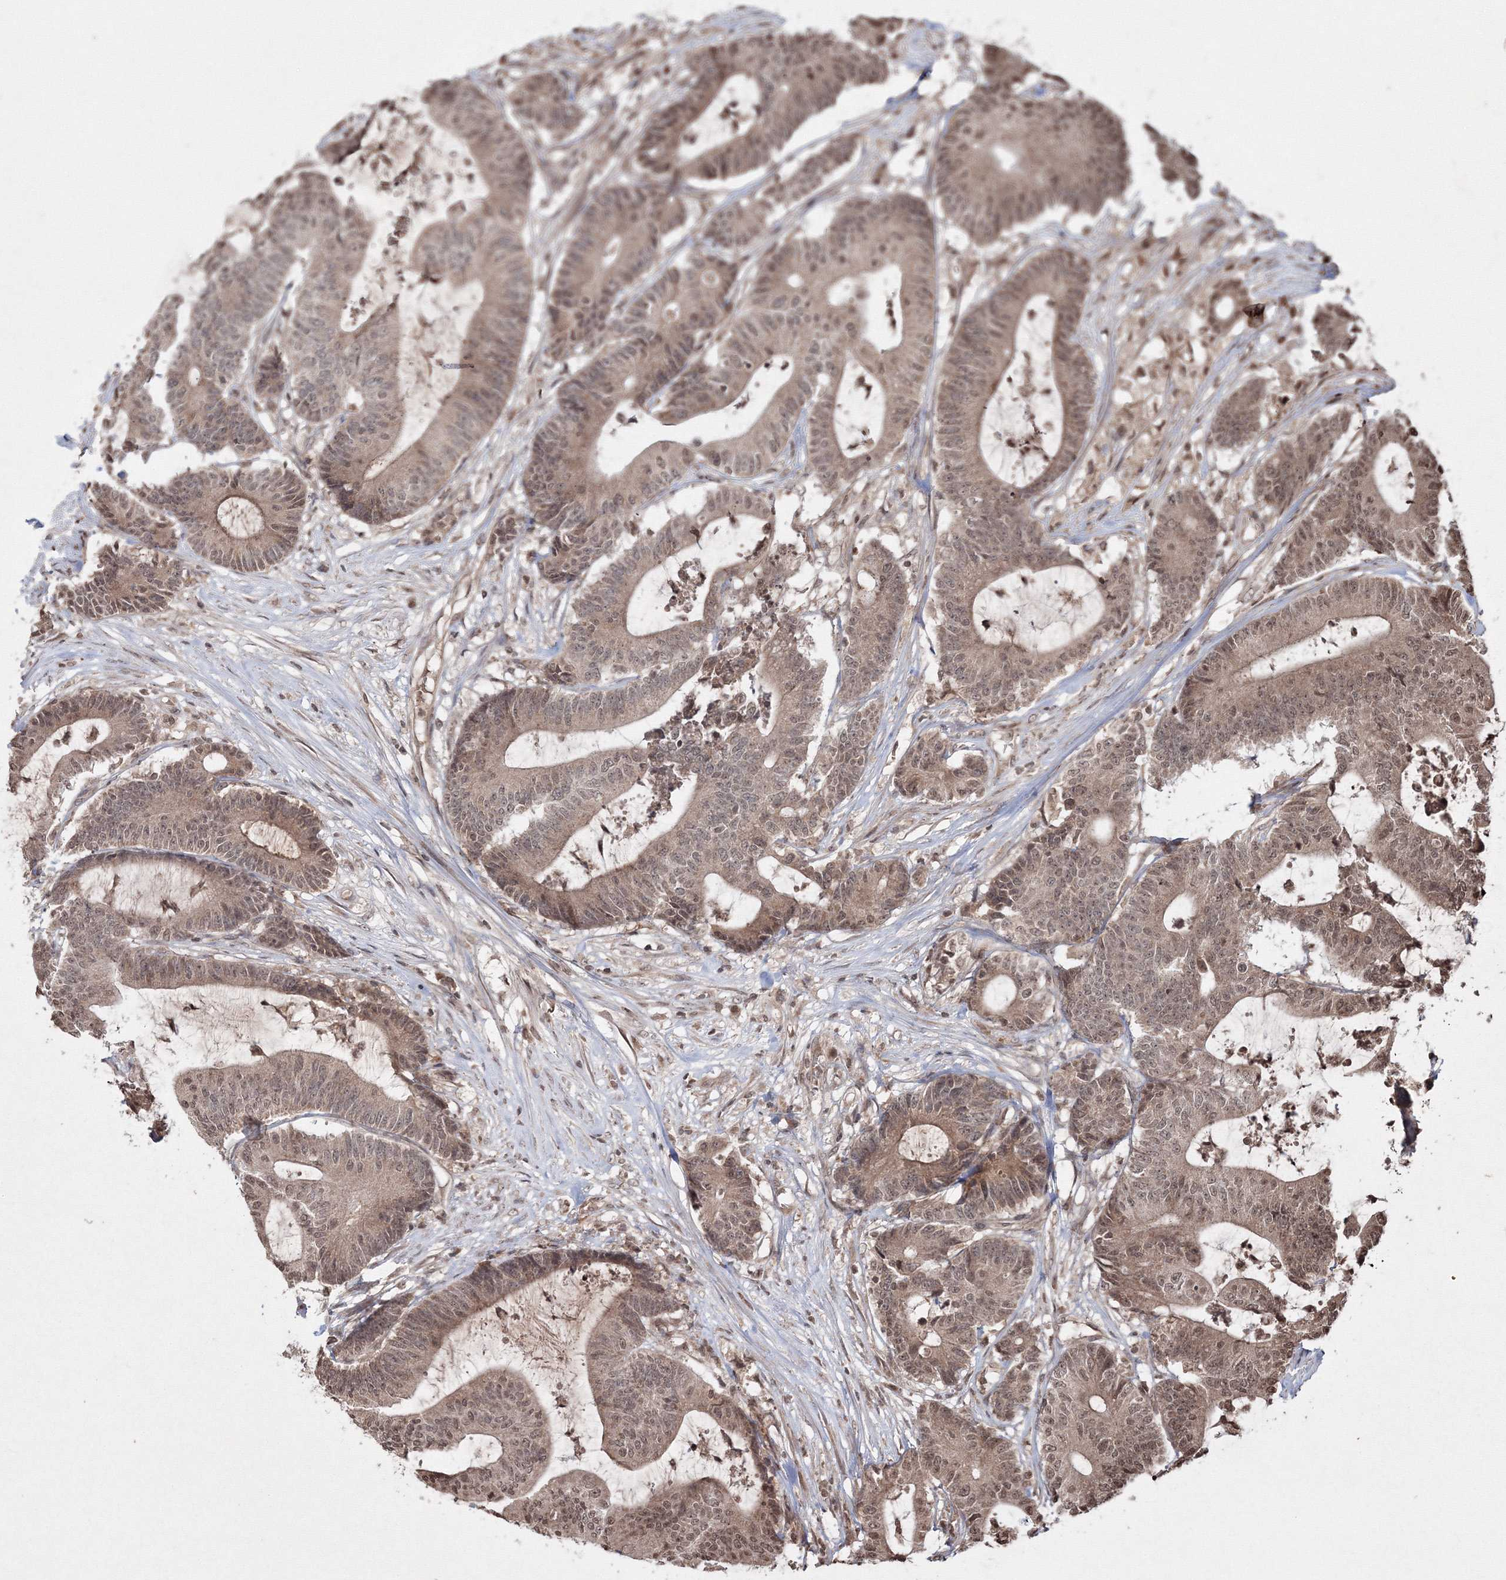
{"staining": {"intensity": "moderate", "quantity": ">75%", "location": "cytoplasmic/membranous,nuclear"}, "tissue": "colorectal cancer", "cell_type": "Tumor cells", "image_type": "cancer", "snomed": [{"axis": "morphology", "description": "Adenocarcinoma, NOS"}, {"axis": "topography", "description": "Colon"}], "caption": "A brown stain shows moderate cytoplasmic/membranous and nuclear positivity of a protein in human colorectal cancer (adenocarcinoma) tumor cells.", "gene": "PEX13", "patient": {"sex": "female", "age": 84}}